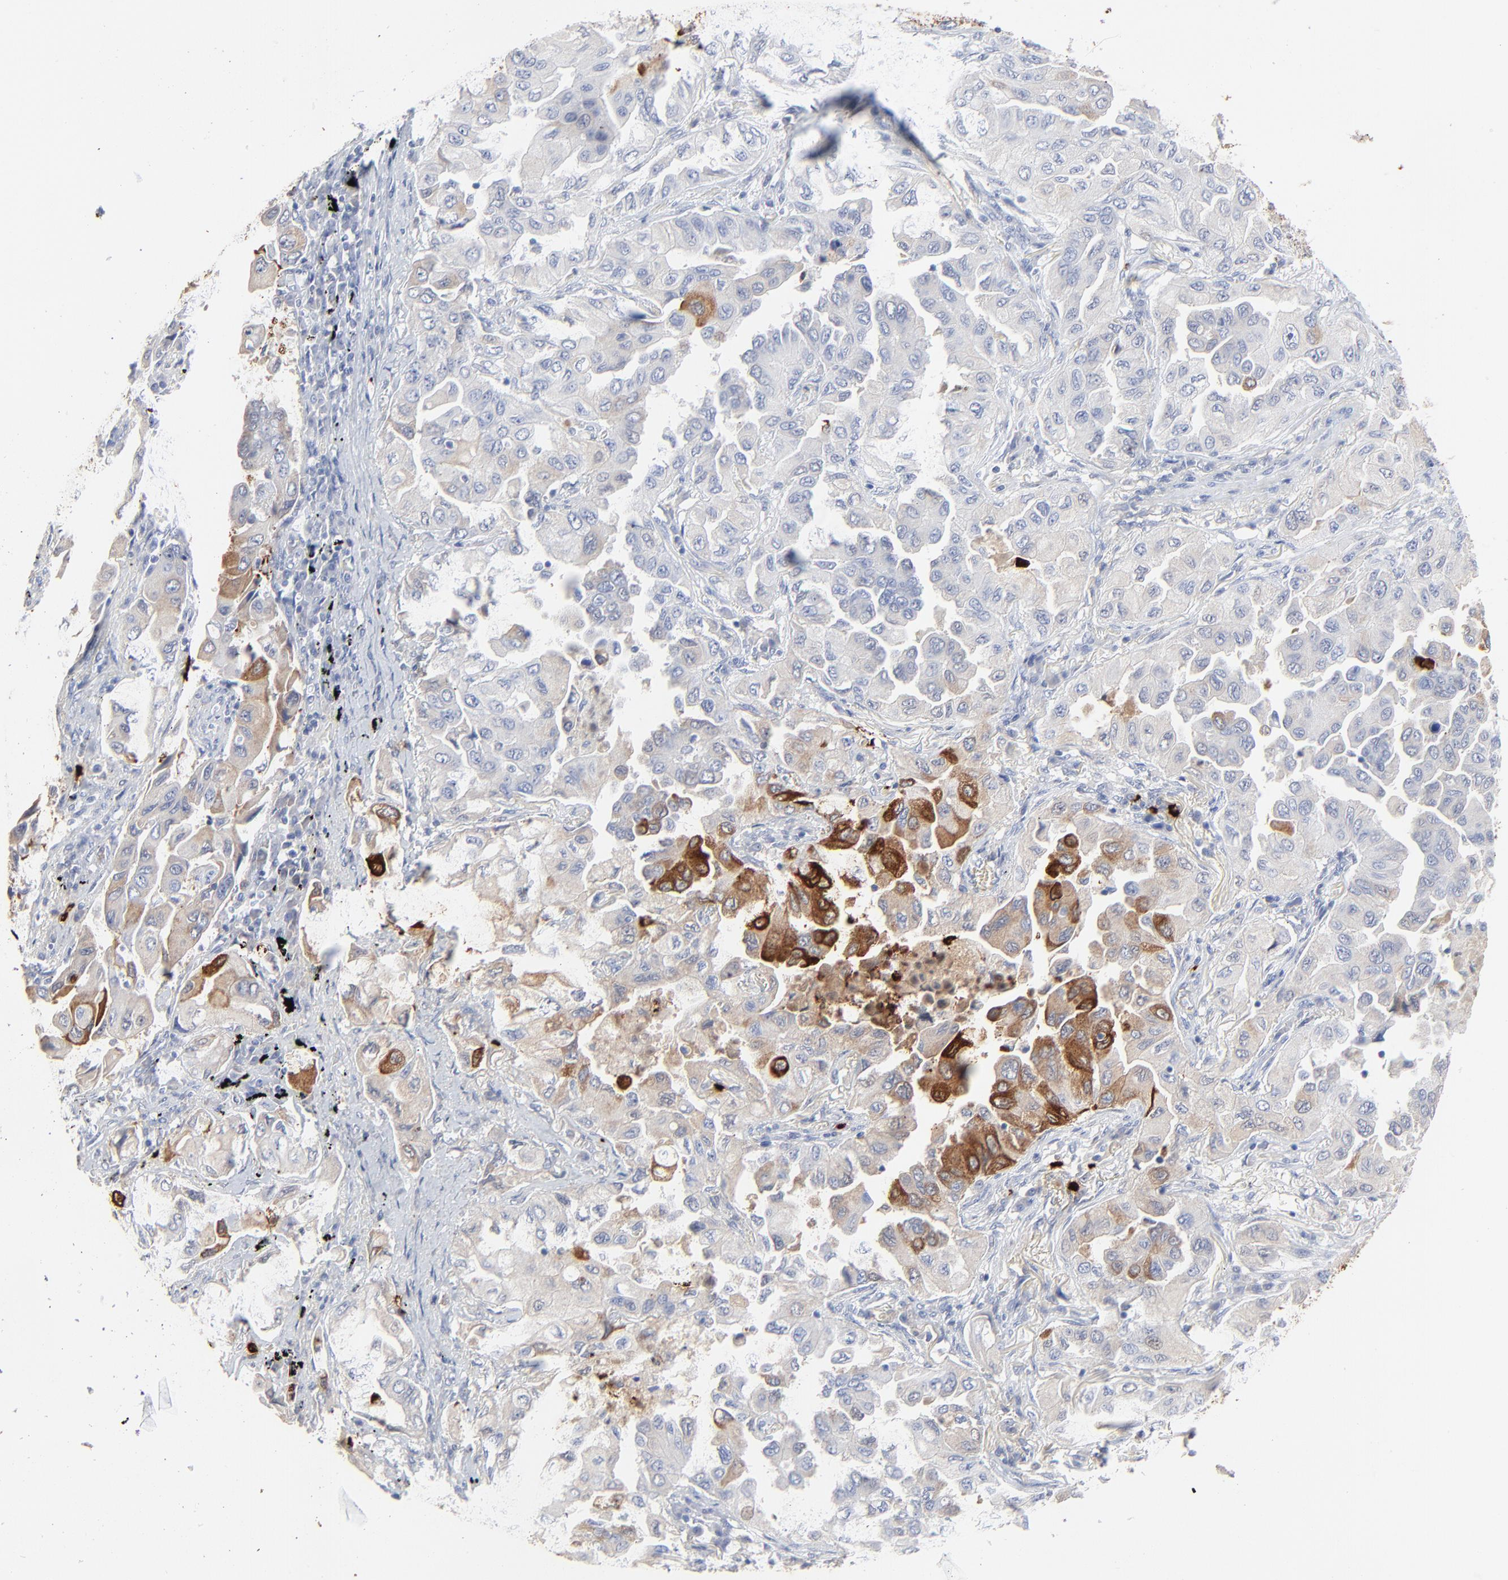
{"staining": {"intensity": "moderate", "quantity": "<25%", "location": "cytoplasmic/membranous"}, "tissue": "lung cancer", "cell_type": "Tumor cells", "image_type": "cancer", "snomed": [{"axis": "morphology", "description": "Adenocarcinoma, NOS"}, {"axis": "topography", "description": "Lung"}], "caption": "Lung cancer (adenocarcinoma) tissue shows moderate cytoplasmic/membranous expression in approximately <25% of tumor cells The staining was performed using DAB (3,3'-diaminobenzidine) to visualize the protein expression in brown, while the nuclei were stained in blue with hematoxylin (Magnification: 20x).", "gene": "LCN2", "patient": {"sex": "female", "age": 65}}